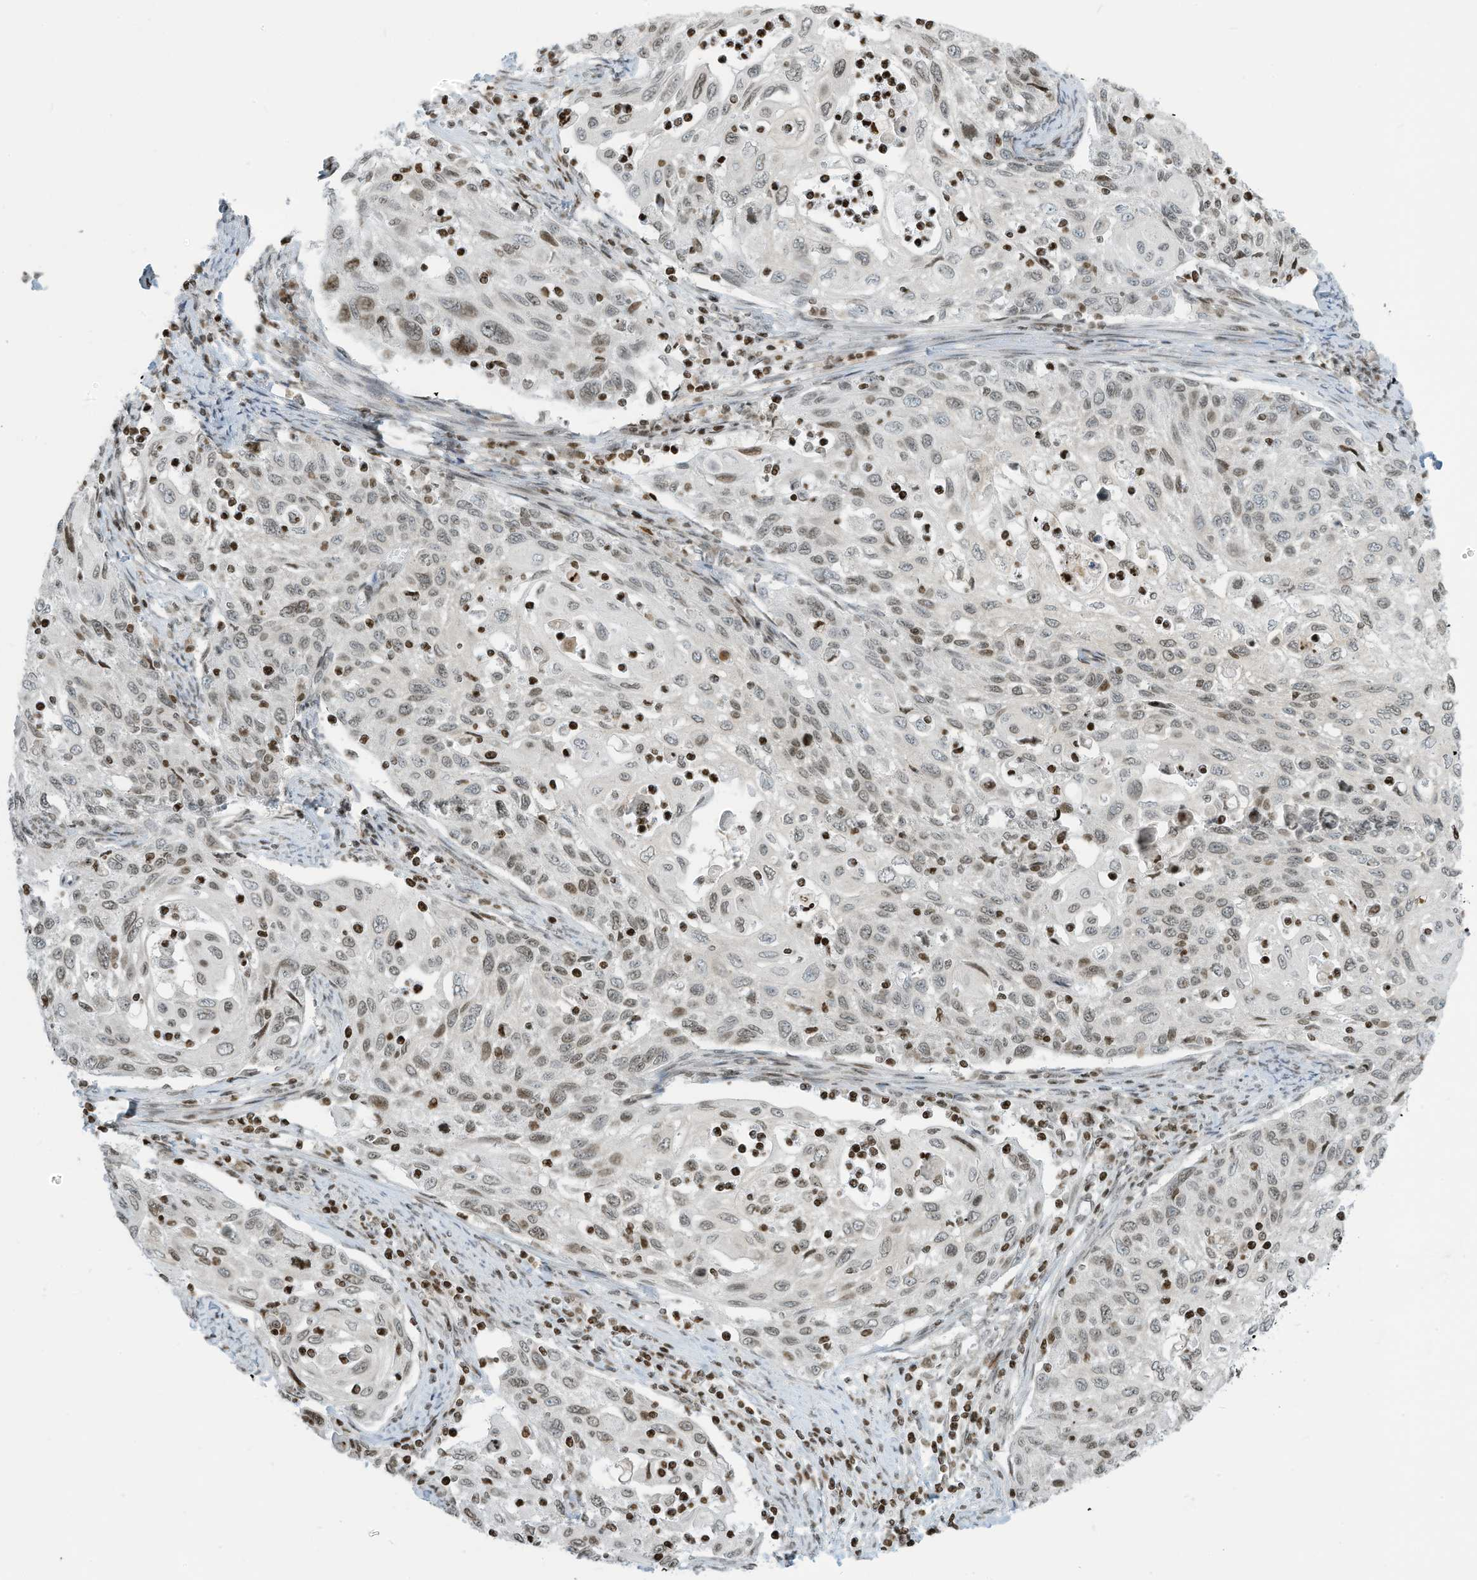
{"staining": {"intensity": "weak", "quantity": "25%-75%", "location": "nuclear"}, "tissue": "cervical cancer", "cell_type": "Tumor cells", "image_type": "cancer", "snomed": [{"axis": "morphology", "description": "Squamous cell carcinoma, NOS"}, {"axis": "topography", "description": "Cervix"}], "caption": "Immunohistochemical staining of cervical cancer (squamous cell carcinoma) demonstrates weak nuclear protein staining in about 25%-75% of tumor cells. (DAB (3,3'-diaminobenzidine) IHC, brown staining for protein, blue staining for nuclei).", "gene": "ADI1", "patient": {"sex": "female", "age": 70}}